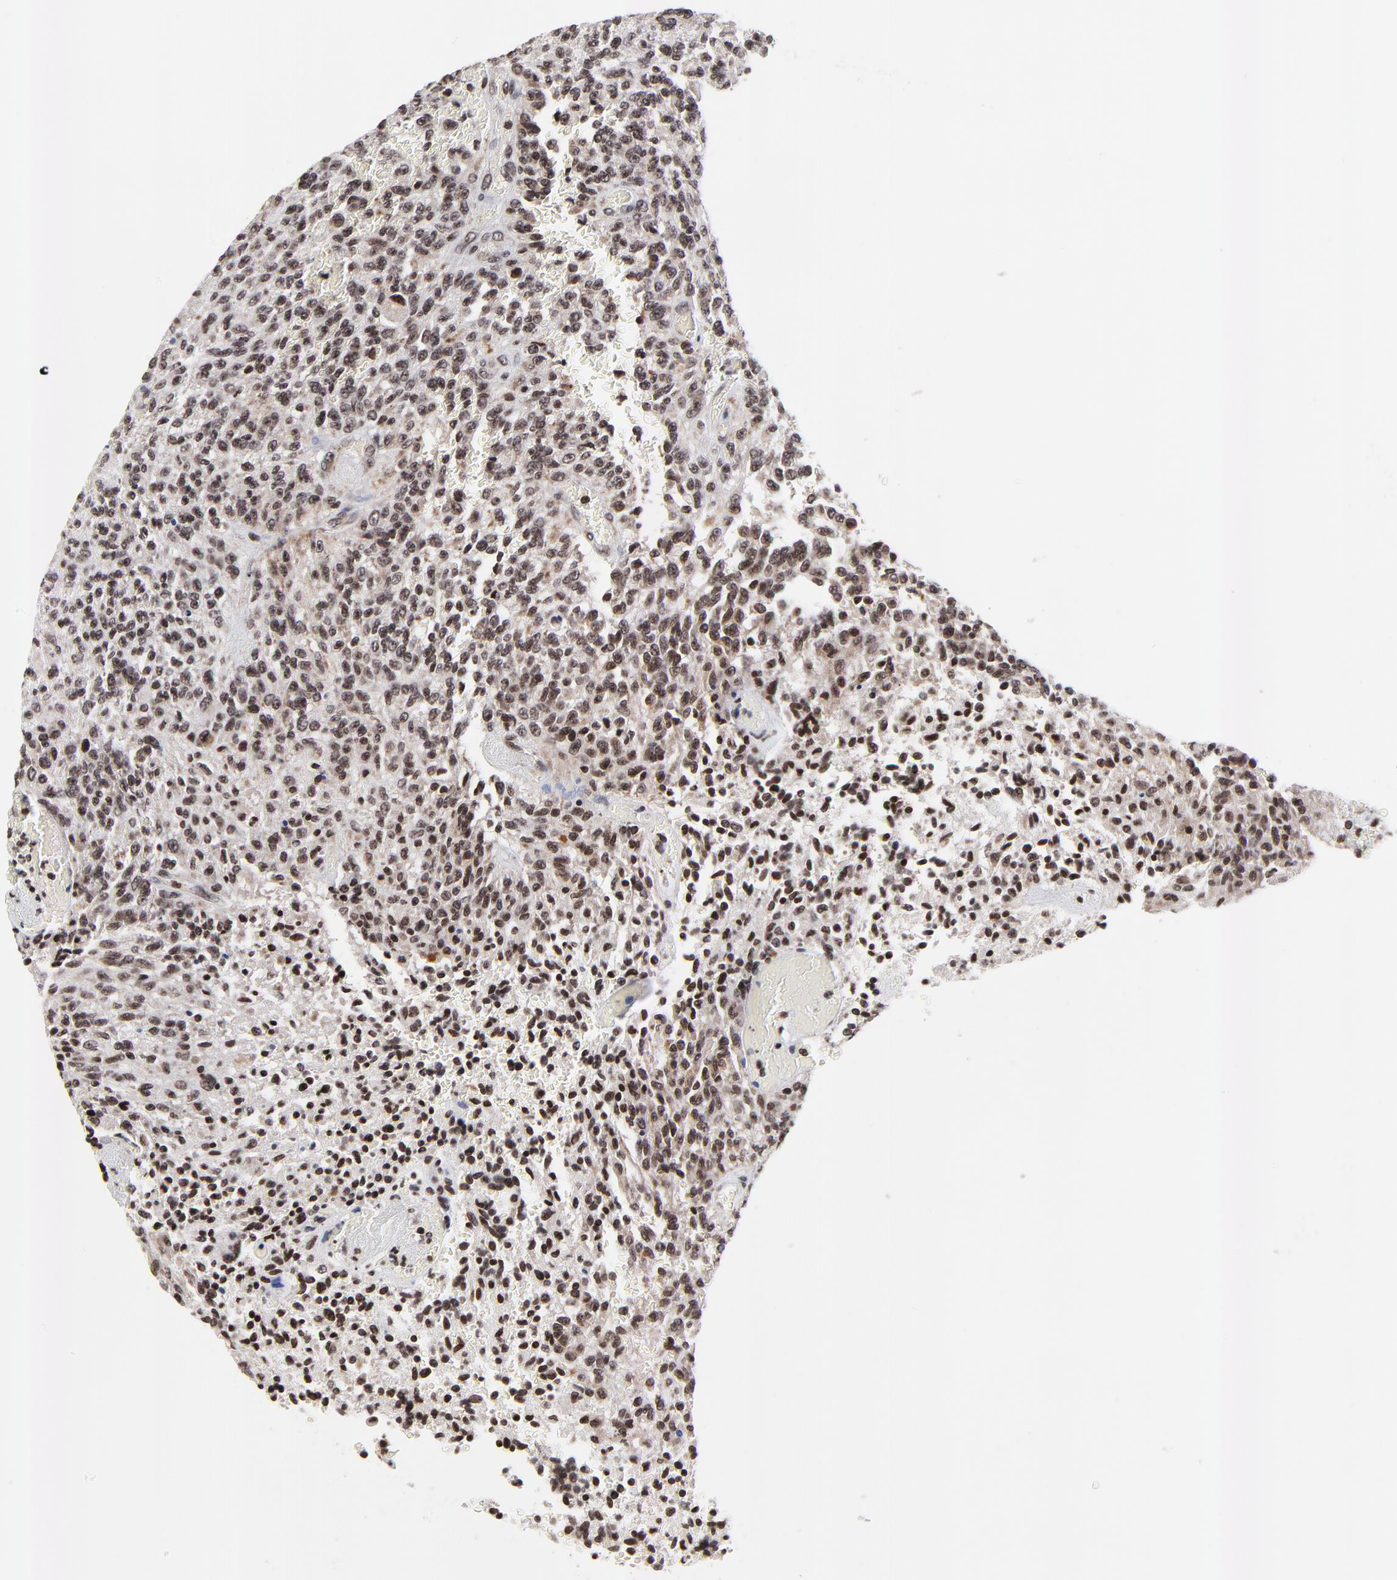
{"staining": {"intensity": "strong", "quantity": ">75%", "location": "nuclear"}, "tissue": "glioma", "cell_type": "Tumor cells", "image_type": "cancer", "snomed": [{"axis": "morphology", "description": "Normal tissue, NOS"}, {"axis": "morphology", "description": "Glioma, malignant, High grade"}, {"axis": "topography", "description": "Cerebral cortex"}], "caption": "Protein staining demonstrates strong nuclear expression in about >75% of tumor cells in glioma.", "gene": "ZNF777", "patient": {"sex": "male", "age": 56}}